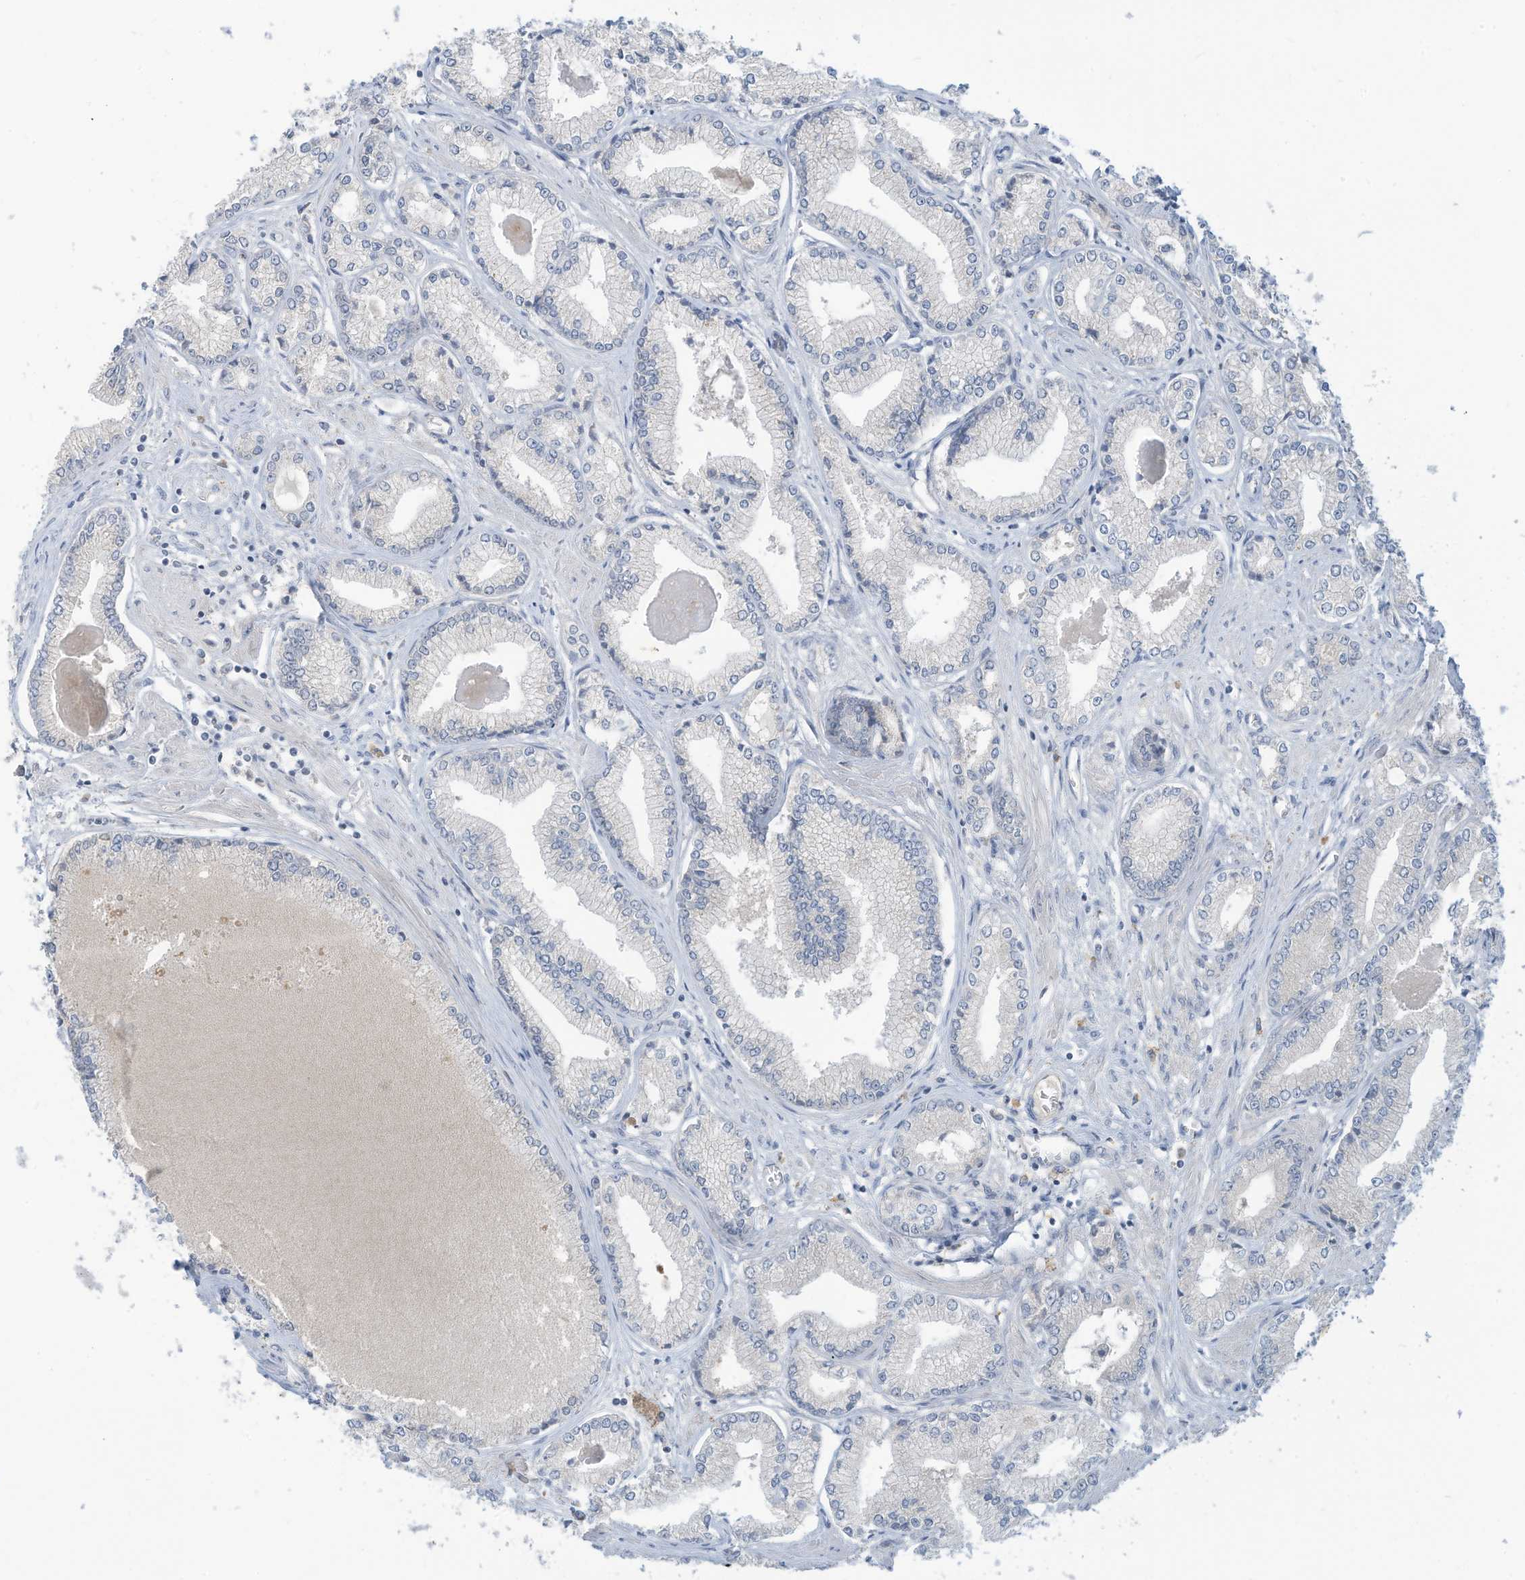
{"staining": {"intensity": "negative", "quantity": "none", "location": "none"}, "tissue": "prostate cancer", "cell_type": "Tumor cells", "image_type": "cancer", "snomed": [{"axis": "morphology", "description": "Adenocarcinoma, Low grade"}, {"axis": "topography", "description": "Prostate"}], "caption": "Prostate cancer was stained to show a protein in brown. There is no significant staining in tumor cells. (Immunohistochemistry, brightfield microscopy, high magnification).", "gene": "SCGB1D2", "patient": {"sex": "male", "age": 60}}